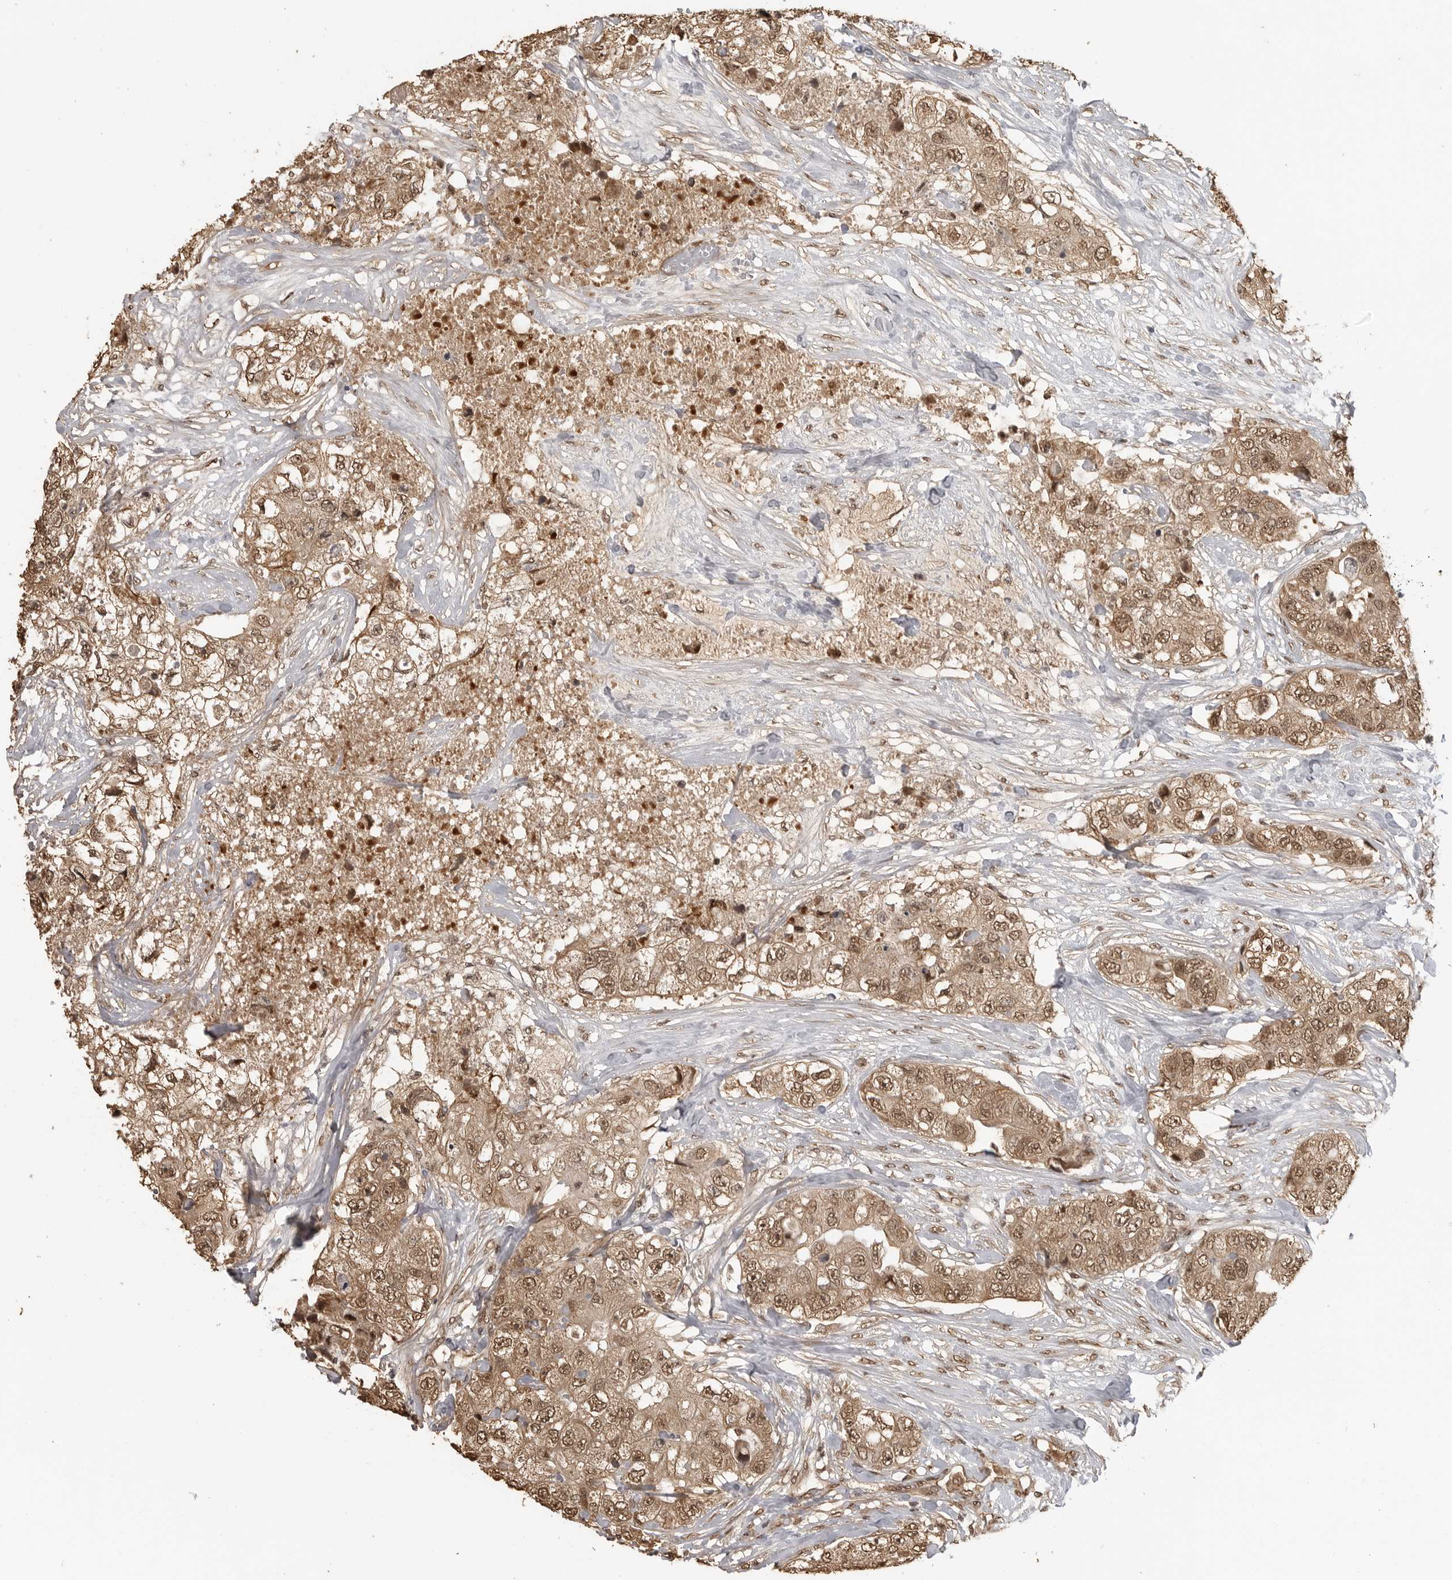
{"staining": {"intensity": "moderate", "quantity": ">75%", "location": "cytoplasmic/membranous,nuclear"}, "tissue": "breast cancer", "cell_type": "Tumor cells", "image_type": "cancer", "snomed": [{"axis": "morphology", "description": "Duct carcinoma"}, {"axis": "topography", "description": "Breast"}], "caption": "The immunohistochemical stain shows moderate cytoplasmic/membranous and nuclear staining in tumor cells of breast intraductal carcinoma tissue. The staining is performed using DAB (3,3'-diaminobenzidine) brown chromogen to label protein expression. The nuclei are counter-stained blue using hematoxylin.", "gene": "CLOCK", "patient": {"sex": "female", "age": 62}}